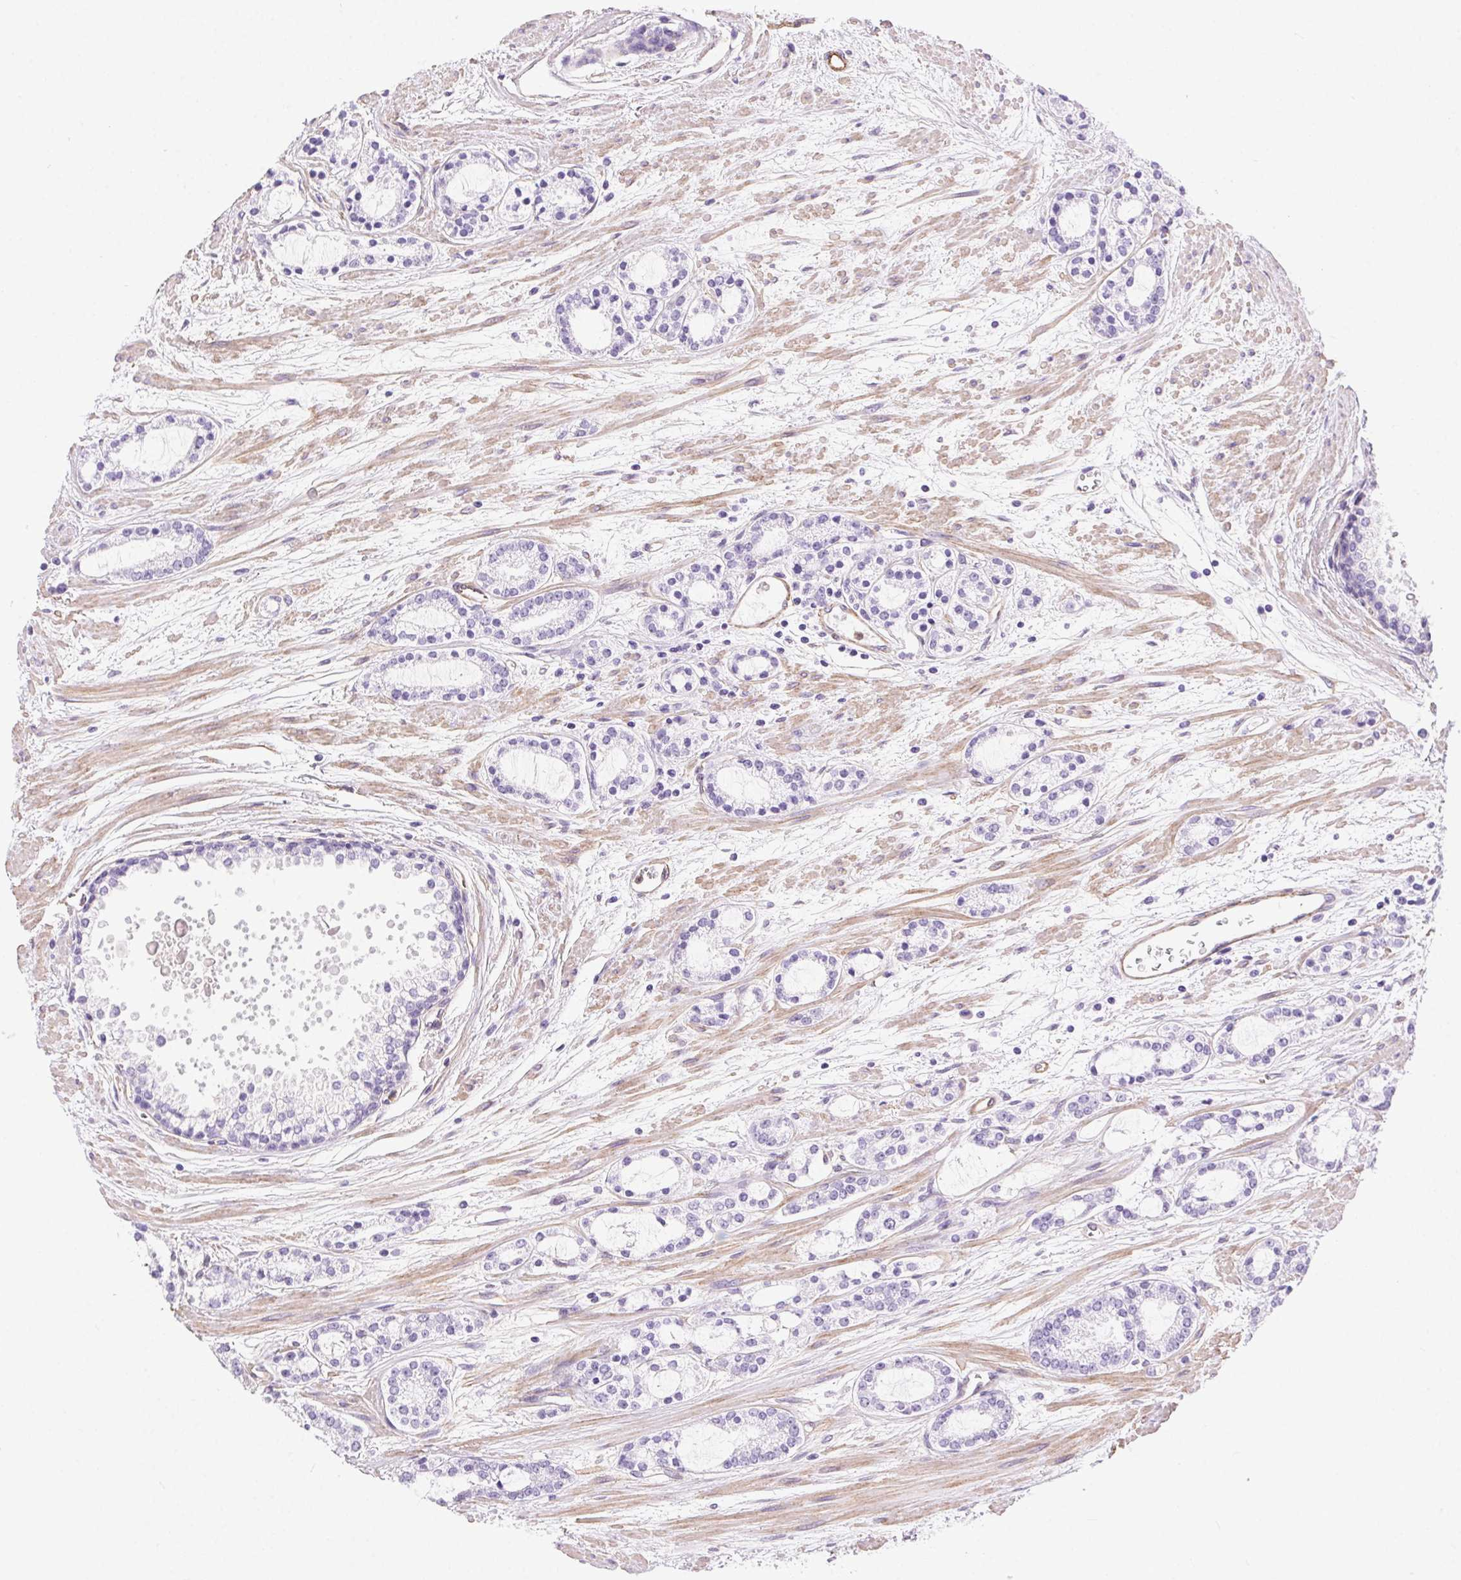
{"staining": {"intensity": "negative", "quantity": "none", "location": "none"}, "tissue": "prostate cancer", "cell_type": "Tumor cells", "image_type": "cancer", "snomed": [{"axis": "morphology", "description": "Adenocarcinoma, Medium grade"}, {"axis": "topography", "description": "Prostate"}], "caption": "Histopathology image shows no protein positivity in tumor cells of prostate medium-grade adenocarcinoma tissue.", "gene": "SHCBP1L", "patient": {"sex": "male", "age": 57}}